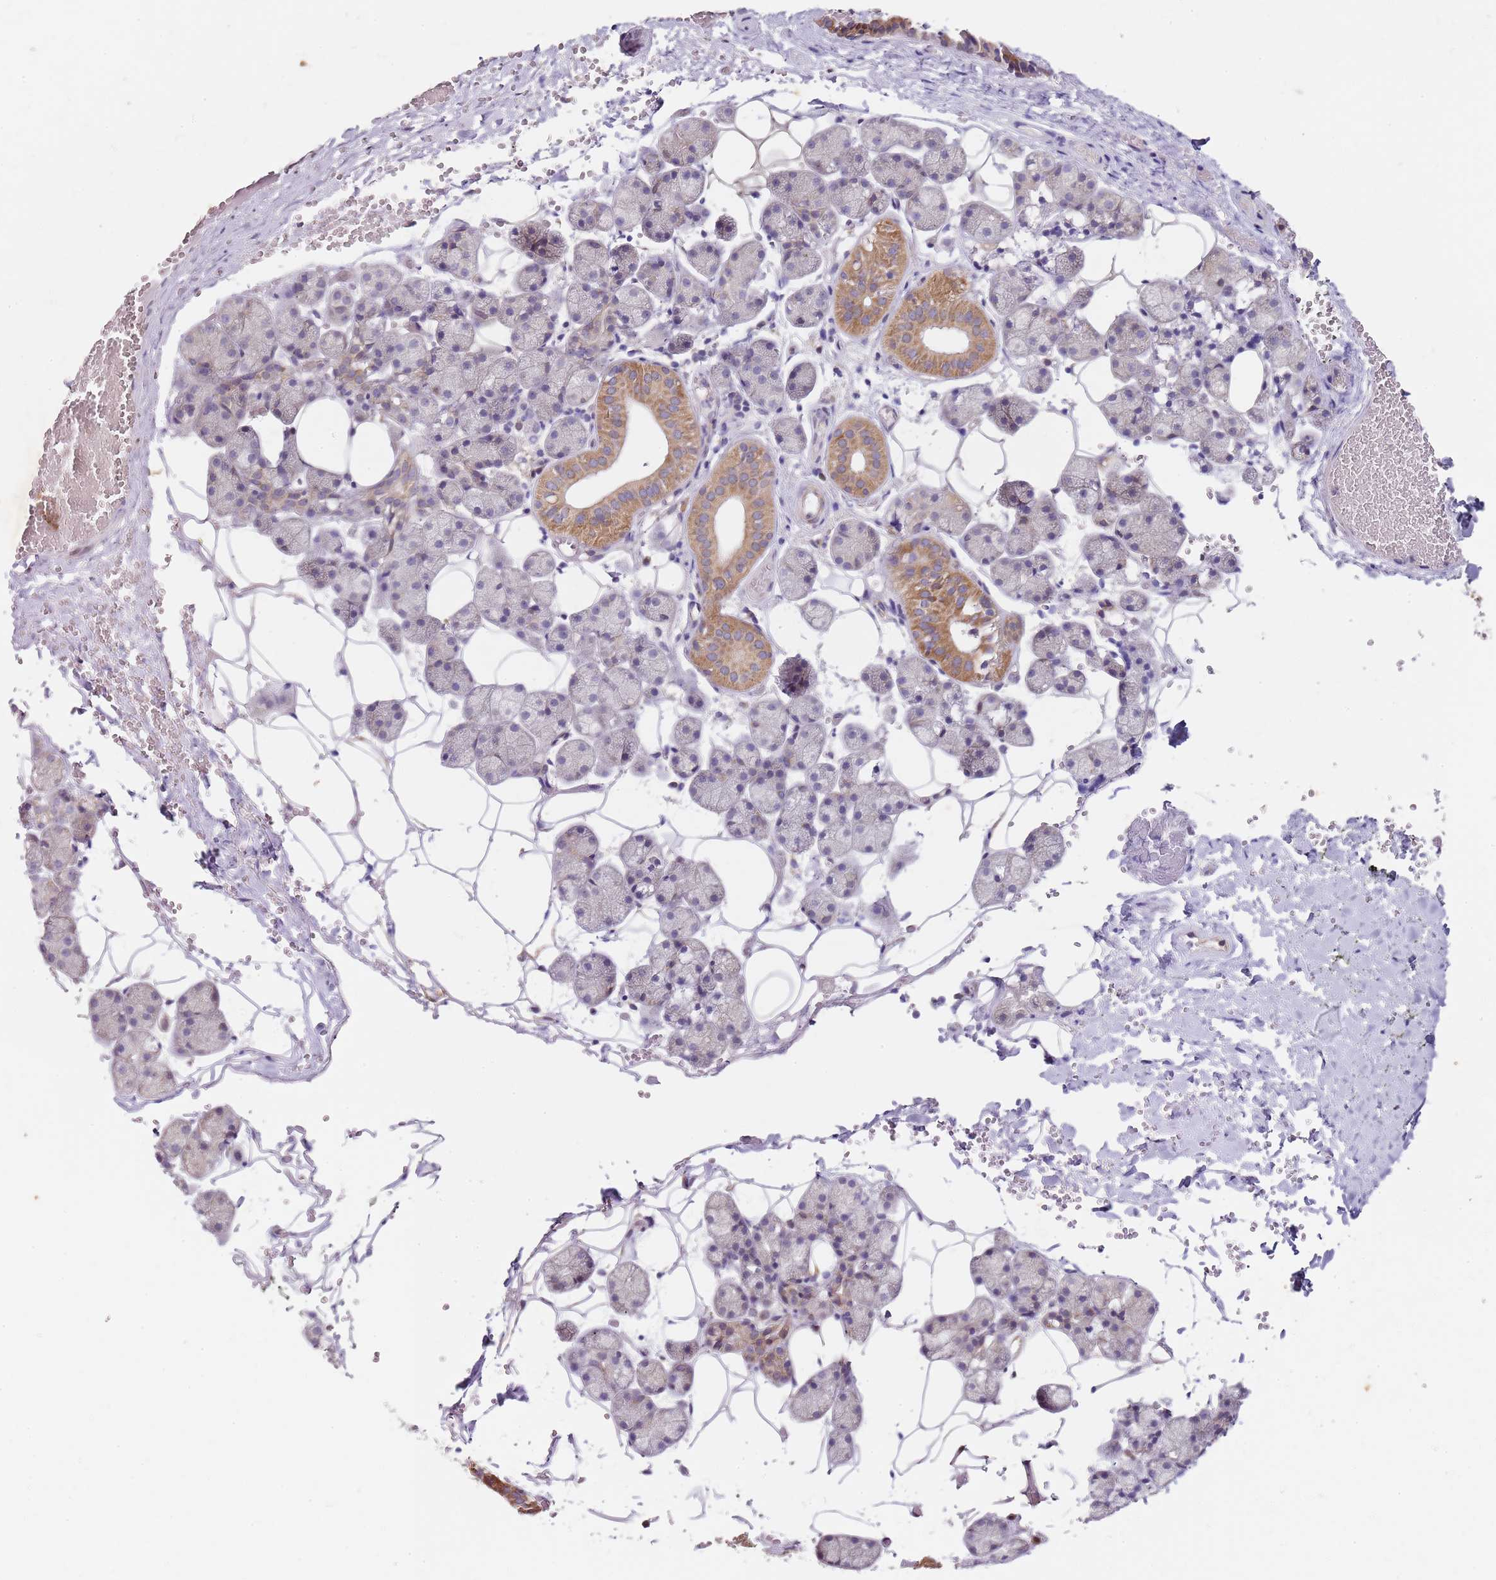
{"staining": {"intensity": "moderate", "quantity": "<25%", "location": "cytoplasmic/membranous"}, "tissue": "salivary gland", "cell_type": "Glandular cells", "image_type": "normal", "snomed": [{"axis": "morphology", "description": "Normal tissue, NOS"}, {"axis": "topography", "description": "Salivary gland"}], "caption": "Immunohistochemical staining of normal salivary gland exhibits low levels of moderate cytoplasmic/membranous expression in about <25% of glandular cells. (Stains: DAB in brown, nuclei in blue, Microscopy: brightfield microscopy at high magnification).", "gene": "TBC1D9", "patient": {"sex": "female", "age": 33}}